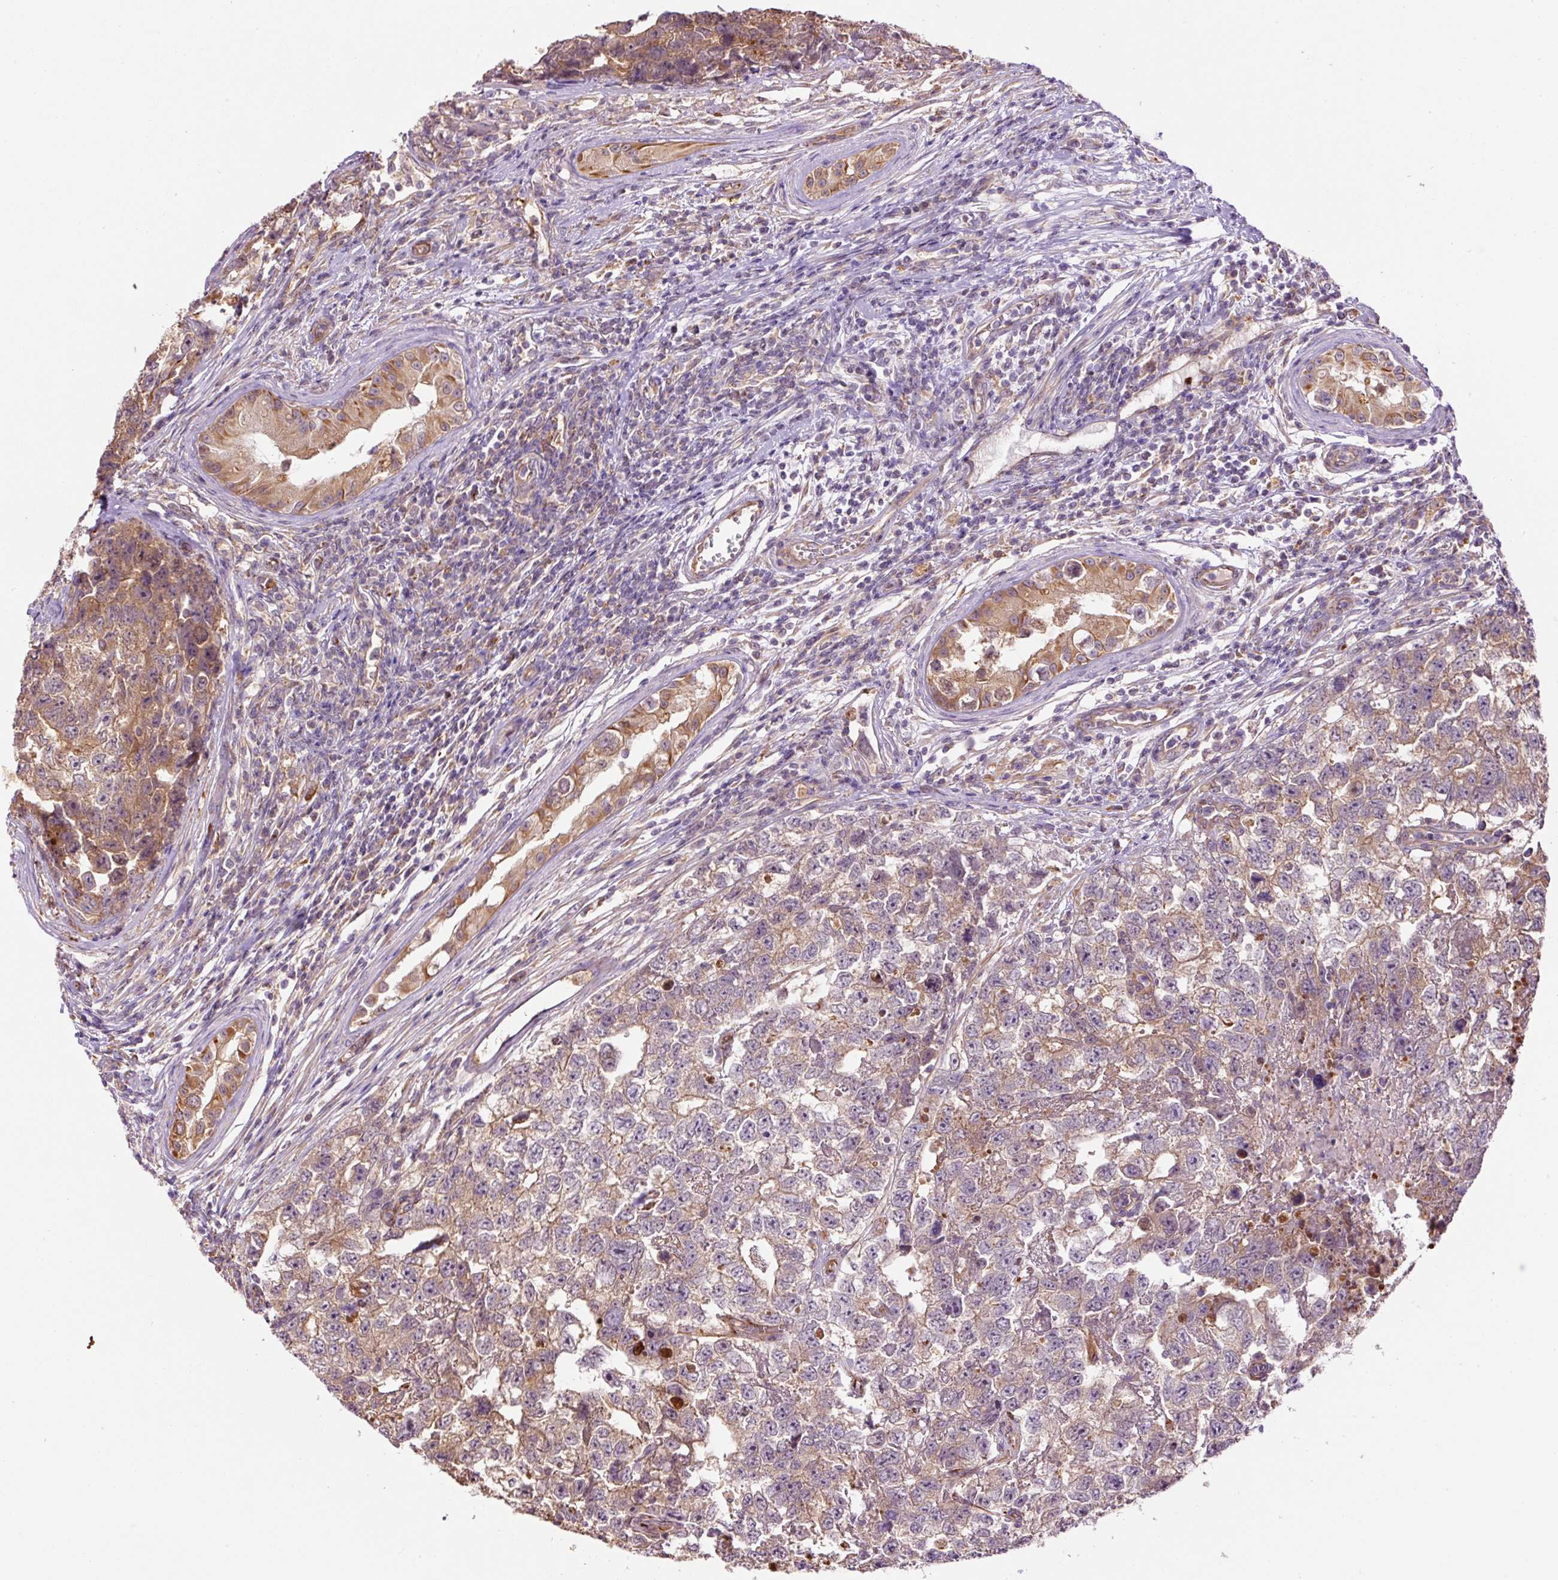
{"staining": {"intensity": "weak", "quantity": "25%-75%", "location": "cytoplasmic/membranous"}, "tissue": "testis cancer", "cell_type": "Tumor cells", "image_type": "cancer", "snomed": [{"axis": "morphology", "description": "Carcinoma, Embryonal, NOS"}, {"axis": "topography", "description": "Testis"}], "caption": "This histopathology image demonstrates embryonal carcinoma (testis) stained with immunohistochemistry to label a protein in brown. The cytoplasmic/membranous of tumor cells show weak positivity for the protein. Nuclei are counter-stained blue.", "gene": "PCK2", "patient": {"sex": "male", "age": 22}}